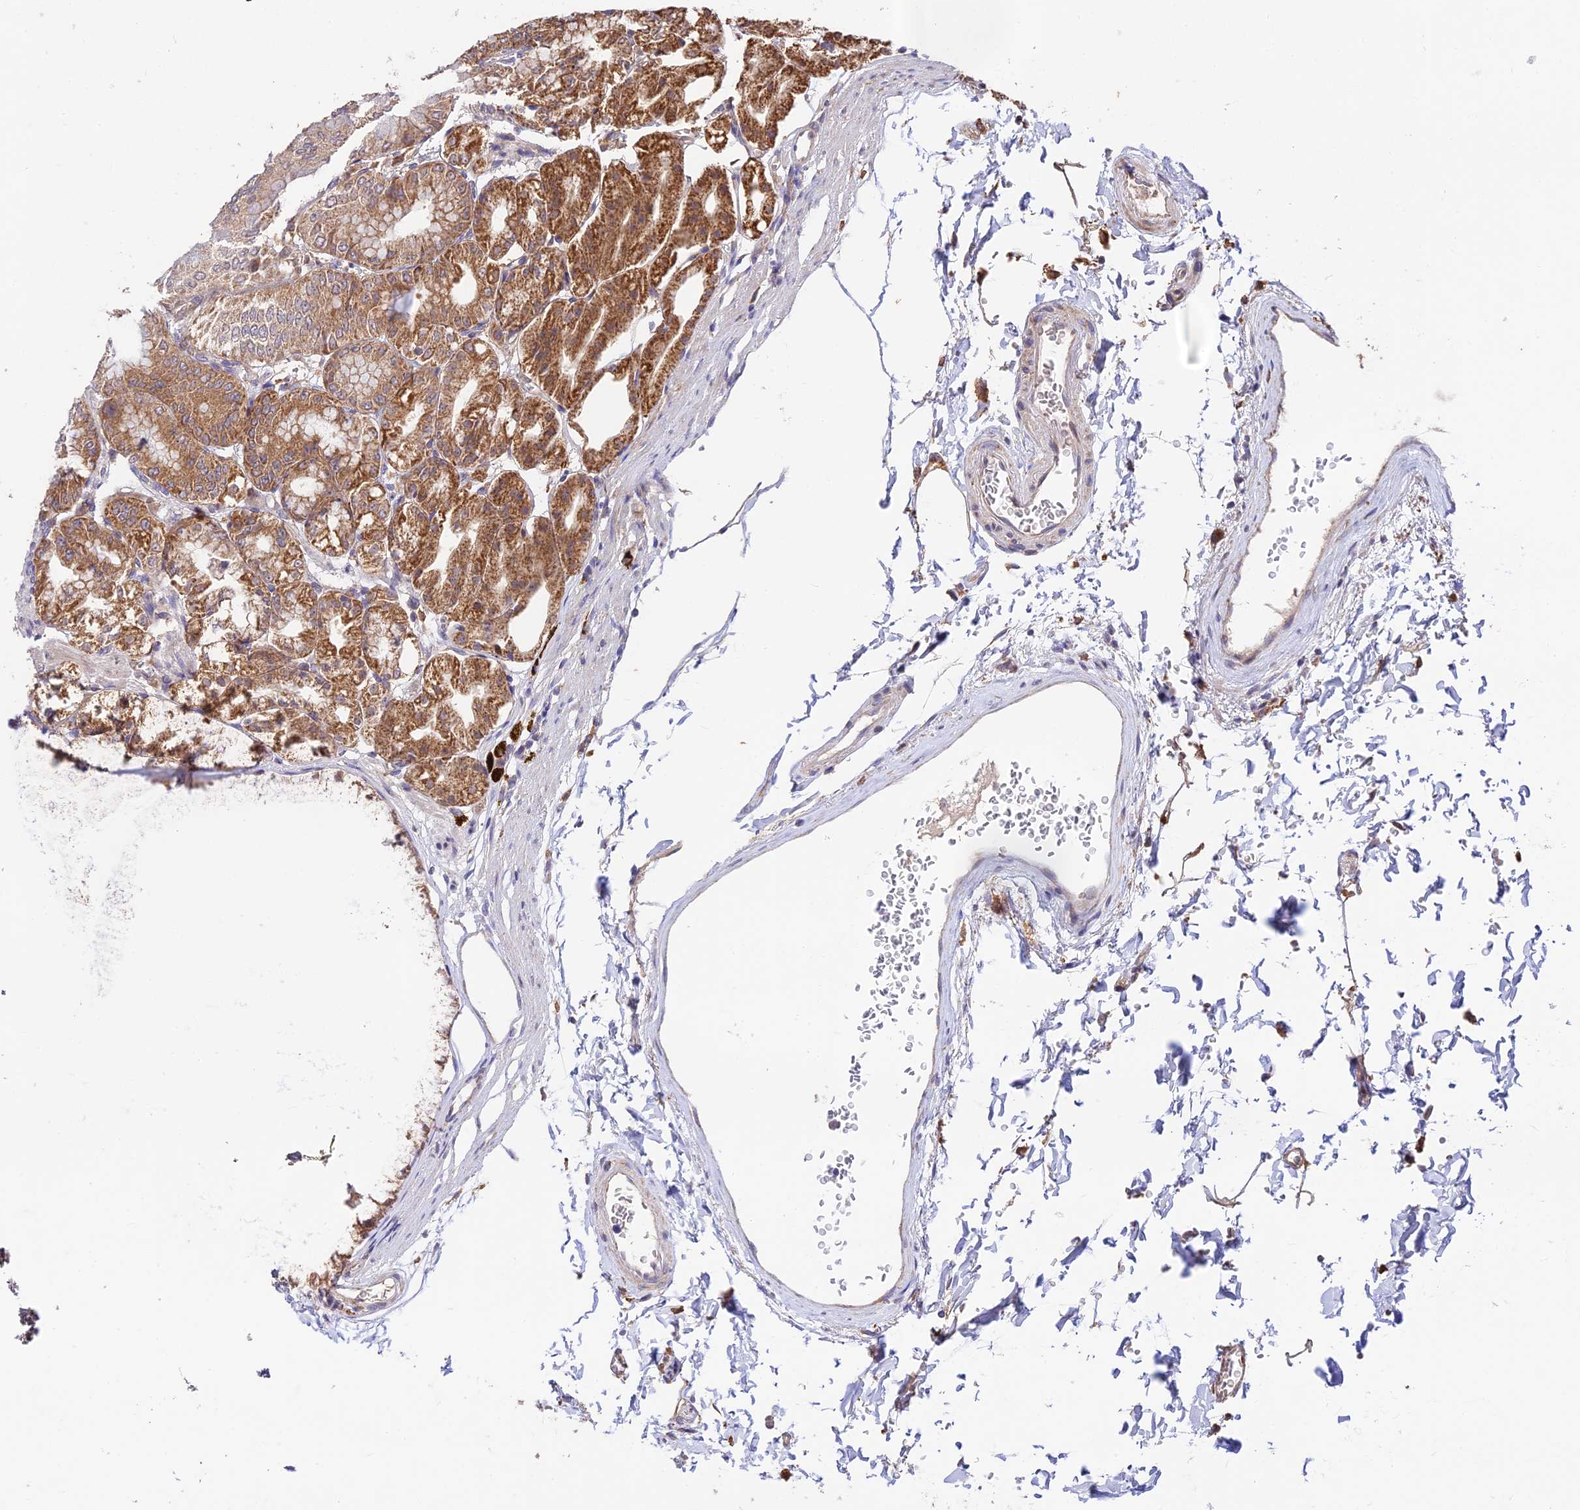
{"staining": {"intensity": "moderate", "quantity": ">75%", "location": "cytoplasmic/membranous"}, "tissue": "stomach", "cell_type": "Glandular cells", "image_type": "normal", "snomed": [{"axis": "morphology", "description": "Normal tissue, NOS"}, {"axis": "topography", "description": "Stomach, lower"}], "caption": "DAB (3,3'-diaminobenzidine) immunohistochemical staining of benign human stomach shows moderate cytoplasmic/membranous protein staining in about >75% of glandular cells.", "gene": "C3orf20", "patient": {"sex": "male", "age": 71}}